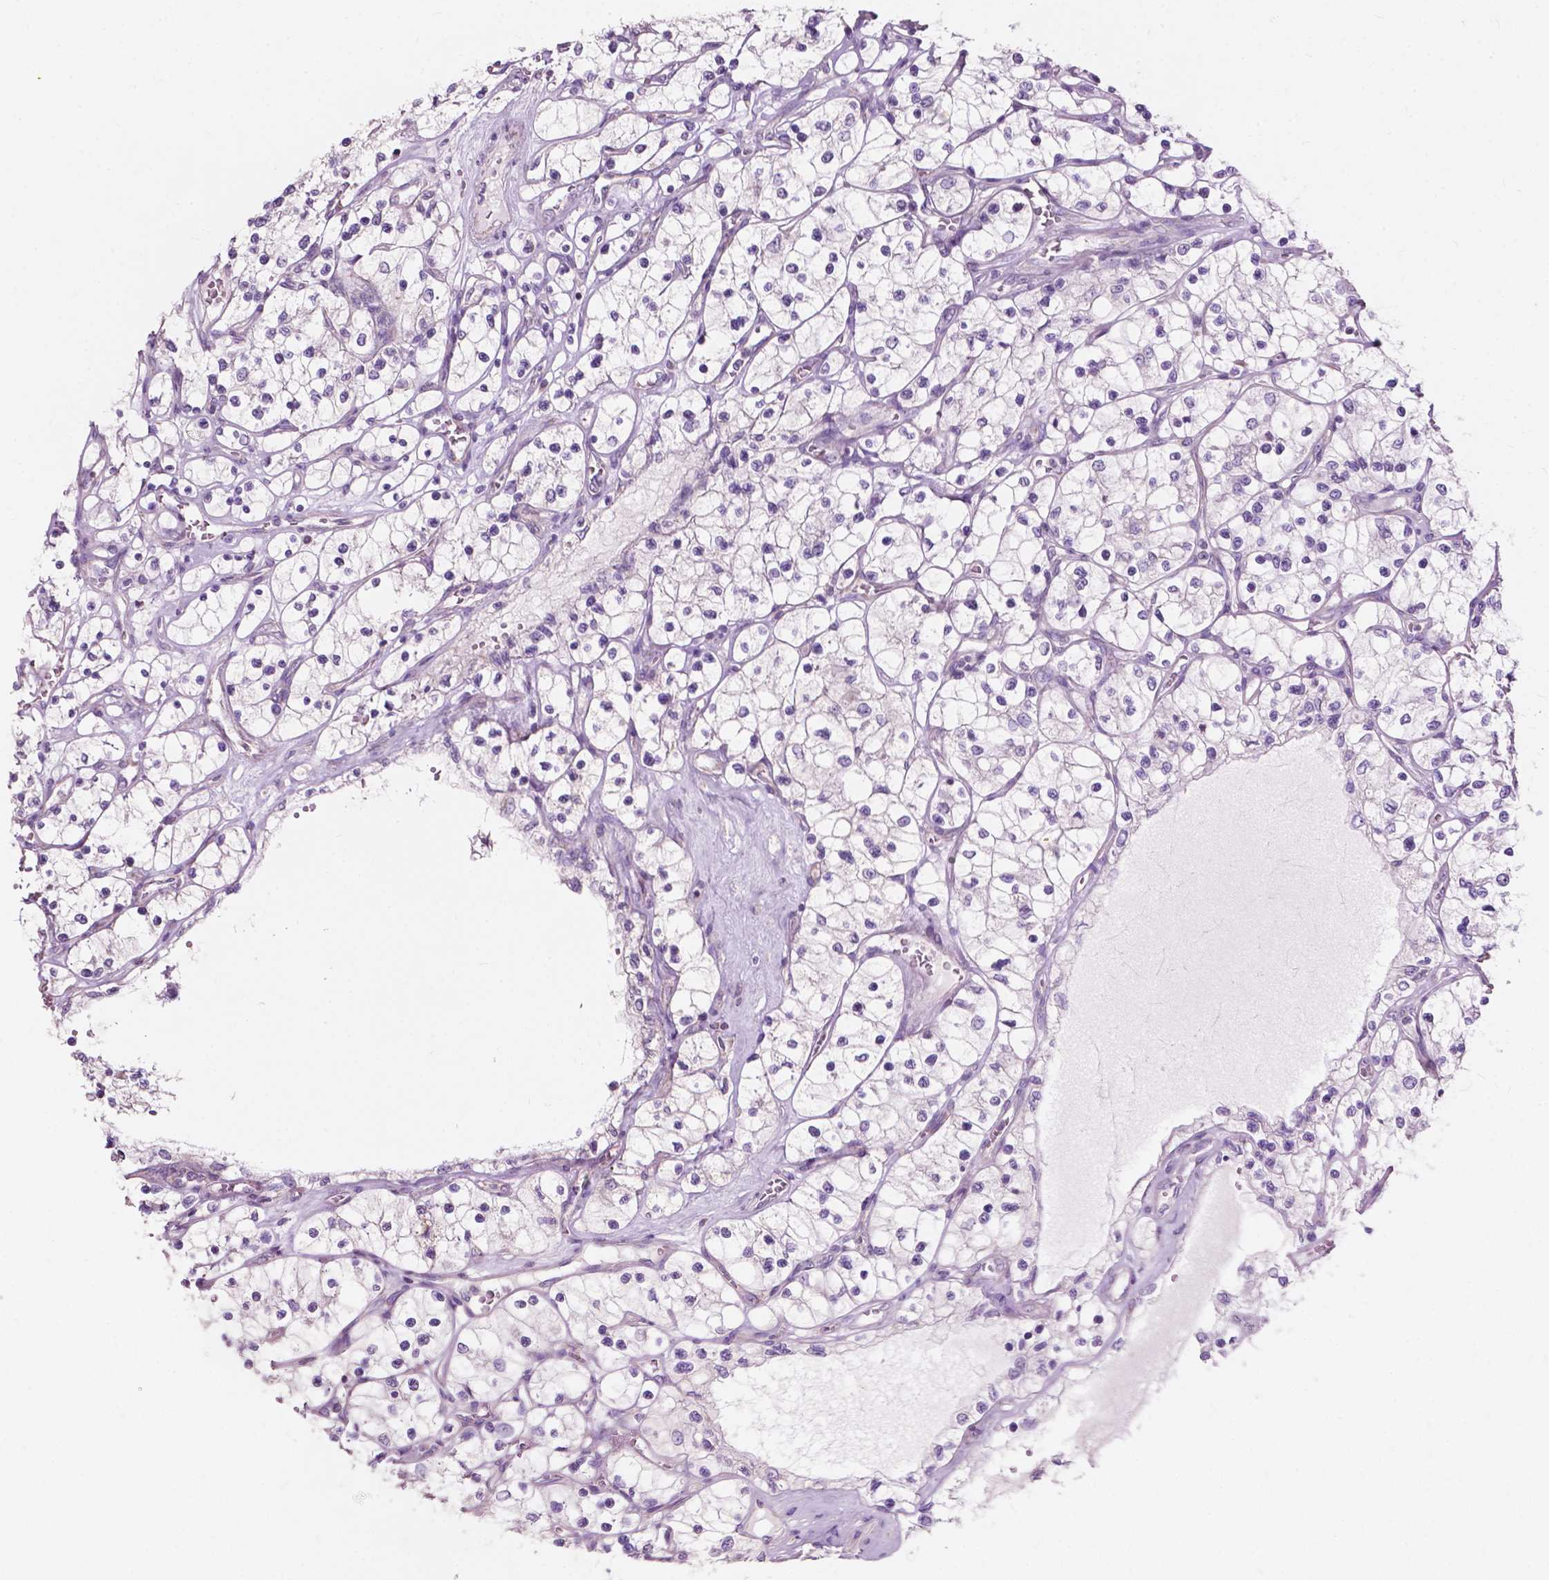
{"staining": {"intensity": "negative", "quantity": "none", "location": "none"}, "tissue": "renal cancer", "cell_type": "Tumor cells", "image_type": "cancer", "snomed": [{"axis": "morphology", "description": "Adenocarcinoma, NOS"}, {"axis": "topography", "description": "Kidney"}], "caption": "This image is of adenocarcinoma (renal) stained with IHC to label a protein in brown with the nuclei are counter-stained blue. There is no expression in tumor cells. (IHC, brightfield microscopy, high magnification).", "gene": "NDUFS1", "patient": {"sex": "female", "age": 69}}